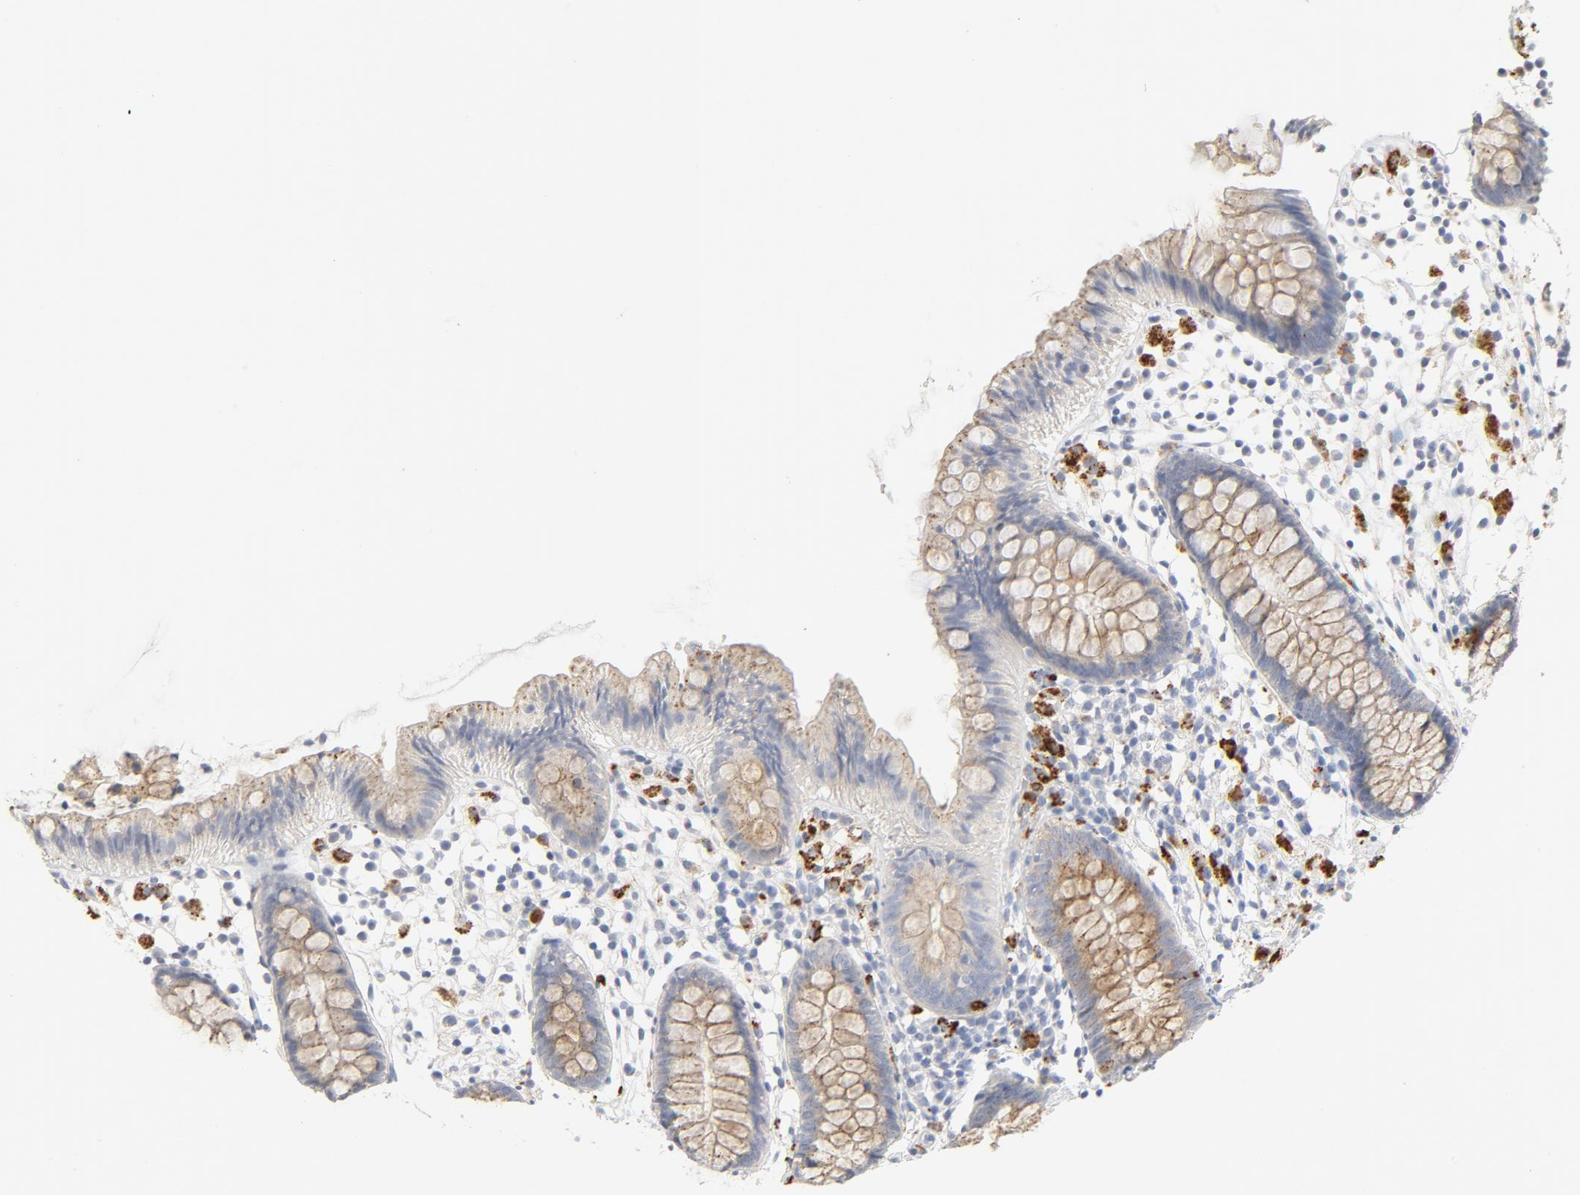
{"staining": {"intensity": "moderate", "quantity": ">75%", "location": "cytoplasmic/membranous"}, "tissue": "appendix", "cell_type": "Glandular cells", "image_type": "normal", "snomed": [{"axis": "morphology", "description": "Normal tissue, NOS"}, {"axis": "topography", "description": "Appendix"}], "caption": "High-magnification brightfield microscopy of normal appendix stained with DAB (brown) and counterstained with hematoxylin (blue). glandular cells exhibit moderate cytoplasmic/membranous positivity is seen in approximately>75% of cells. The protein of interest is stained brown, and the nuclei are stained in blue (DAB (3,3'-diaminobenzidine) IHC with brightfield microscopy, high magnification).", "gene": "MAGEB17", "patient": {"sex": "male", "age": 38}}